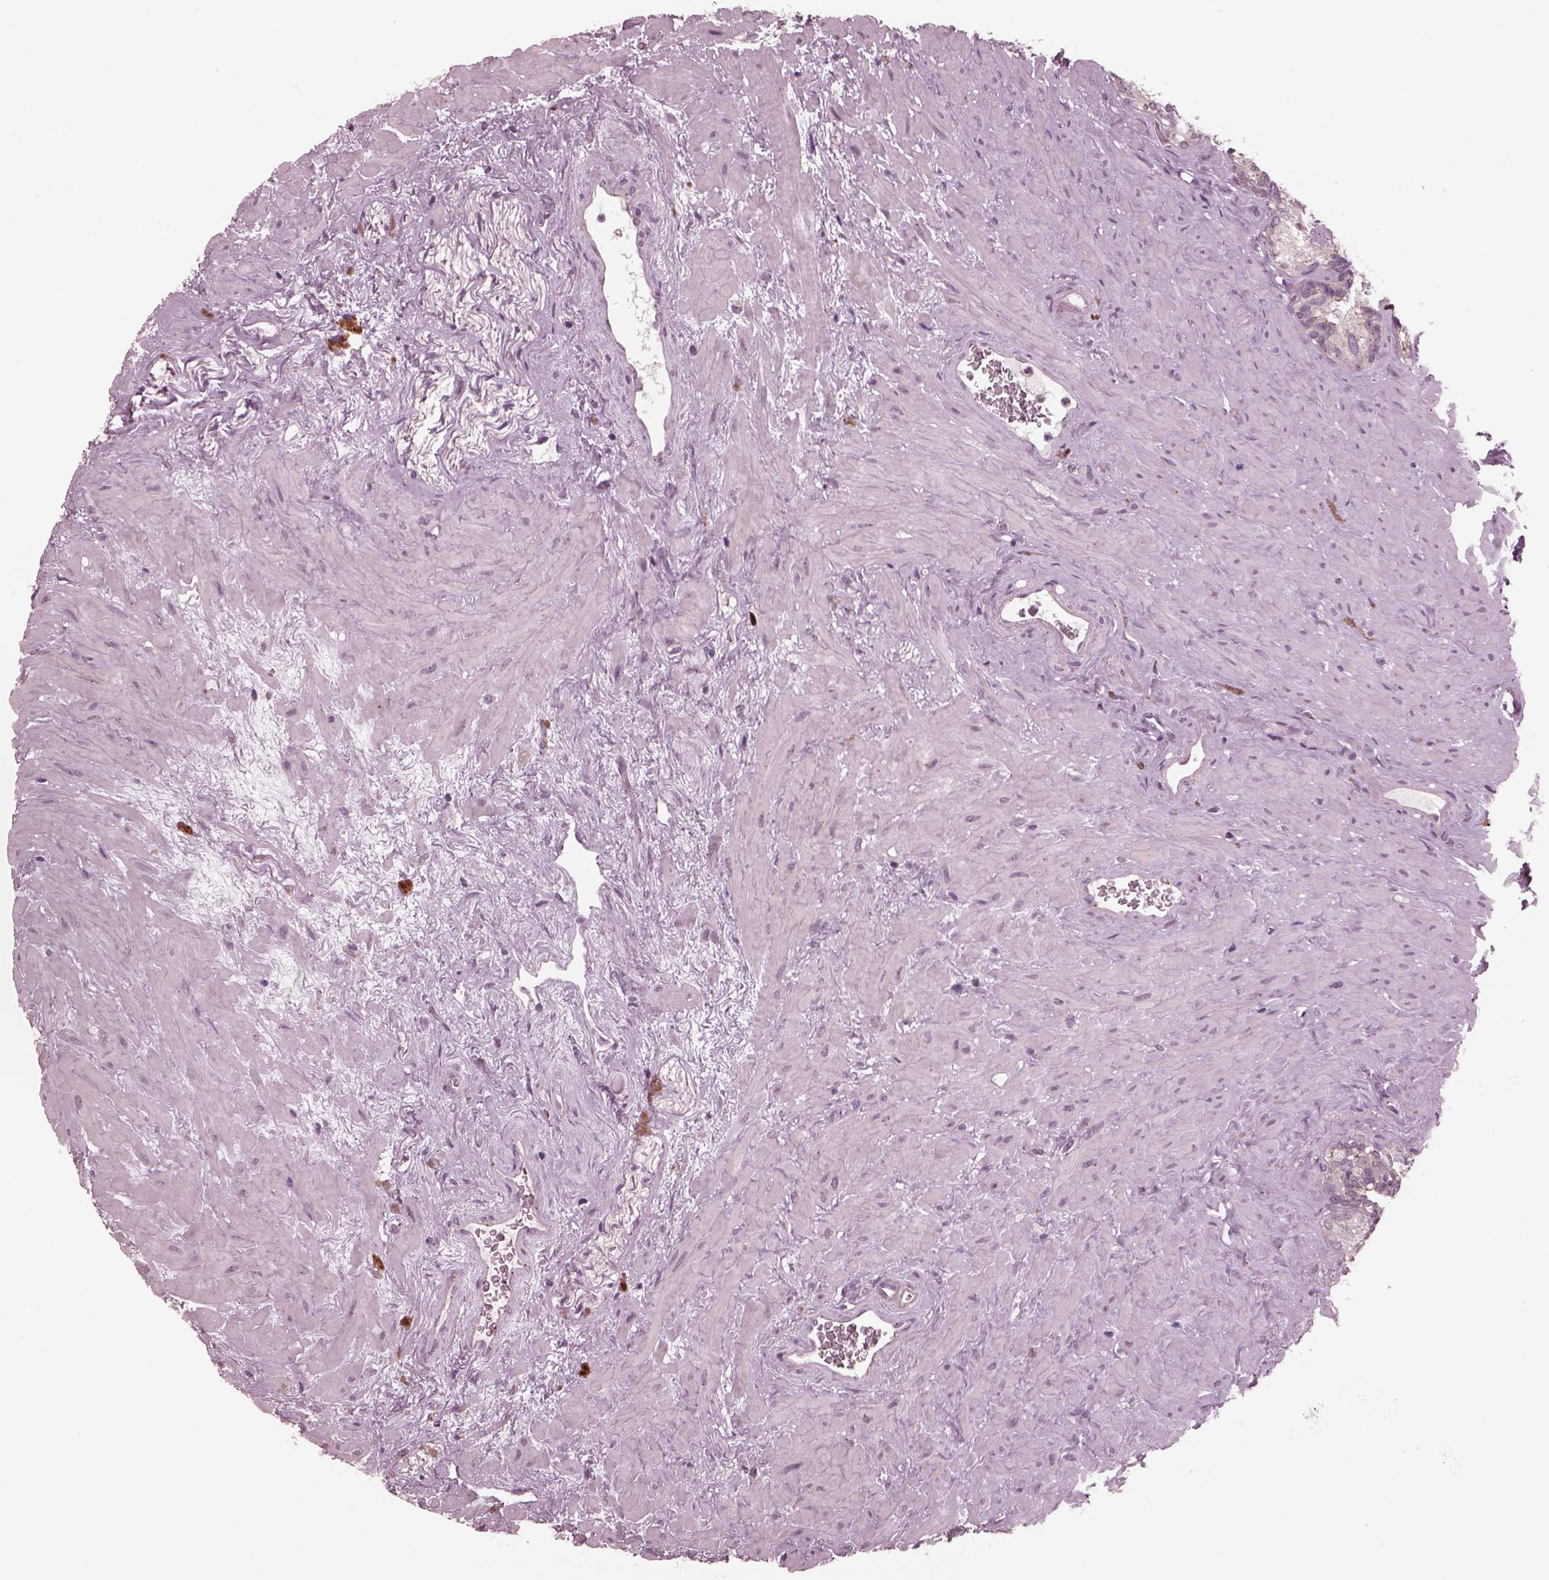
{"staining": {"intensity": "weak", "quantity": "<25%", "location": "cytoplasmic/membranous"}, "tissue": "seminal vesicle", "cell_type": "Glandular cells", "image_type": "normal", "snomed": [{"axis": "morphology", "description": "Normal tissue, NOS"}, {"axis": "topography", "description": "Seminal veicle"}], "caption": "A high-resolution micrograph shows immunohistochemistry staining of unremarkable seminal vesicle, which displays no significant positivity in glandular cells. The staining is performed using DAB brown chromogen with nuclei counter-stained in using hematoxylin.", "gene": "SAXO1", "patient": {"sex": "male", "age": 71}}